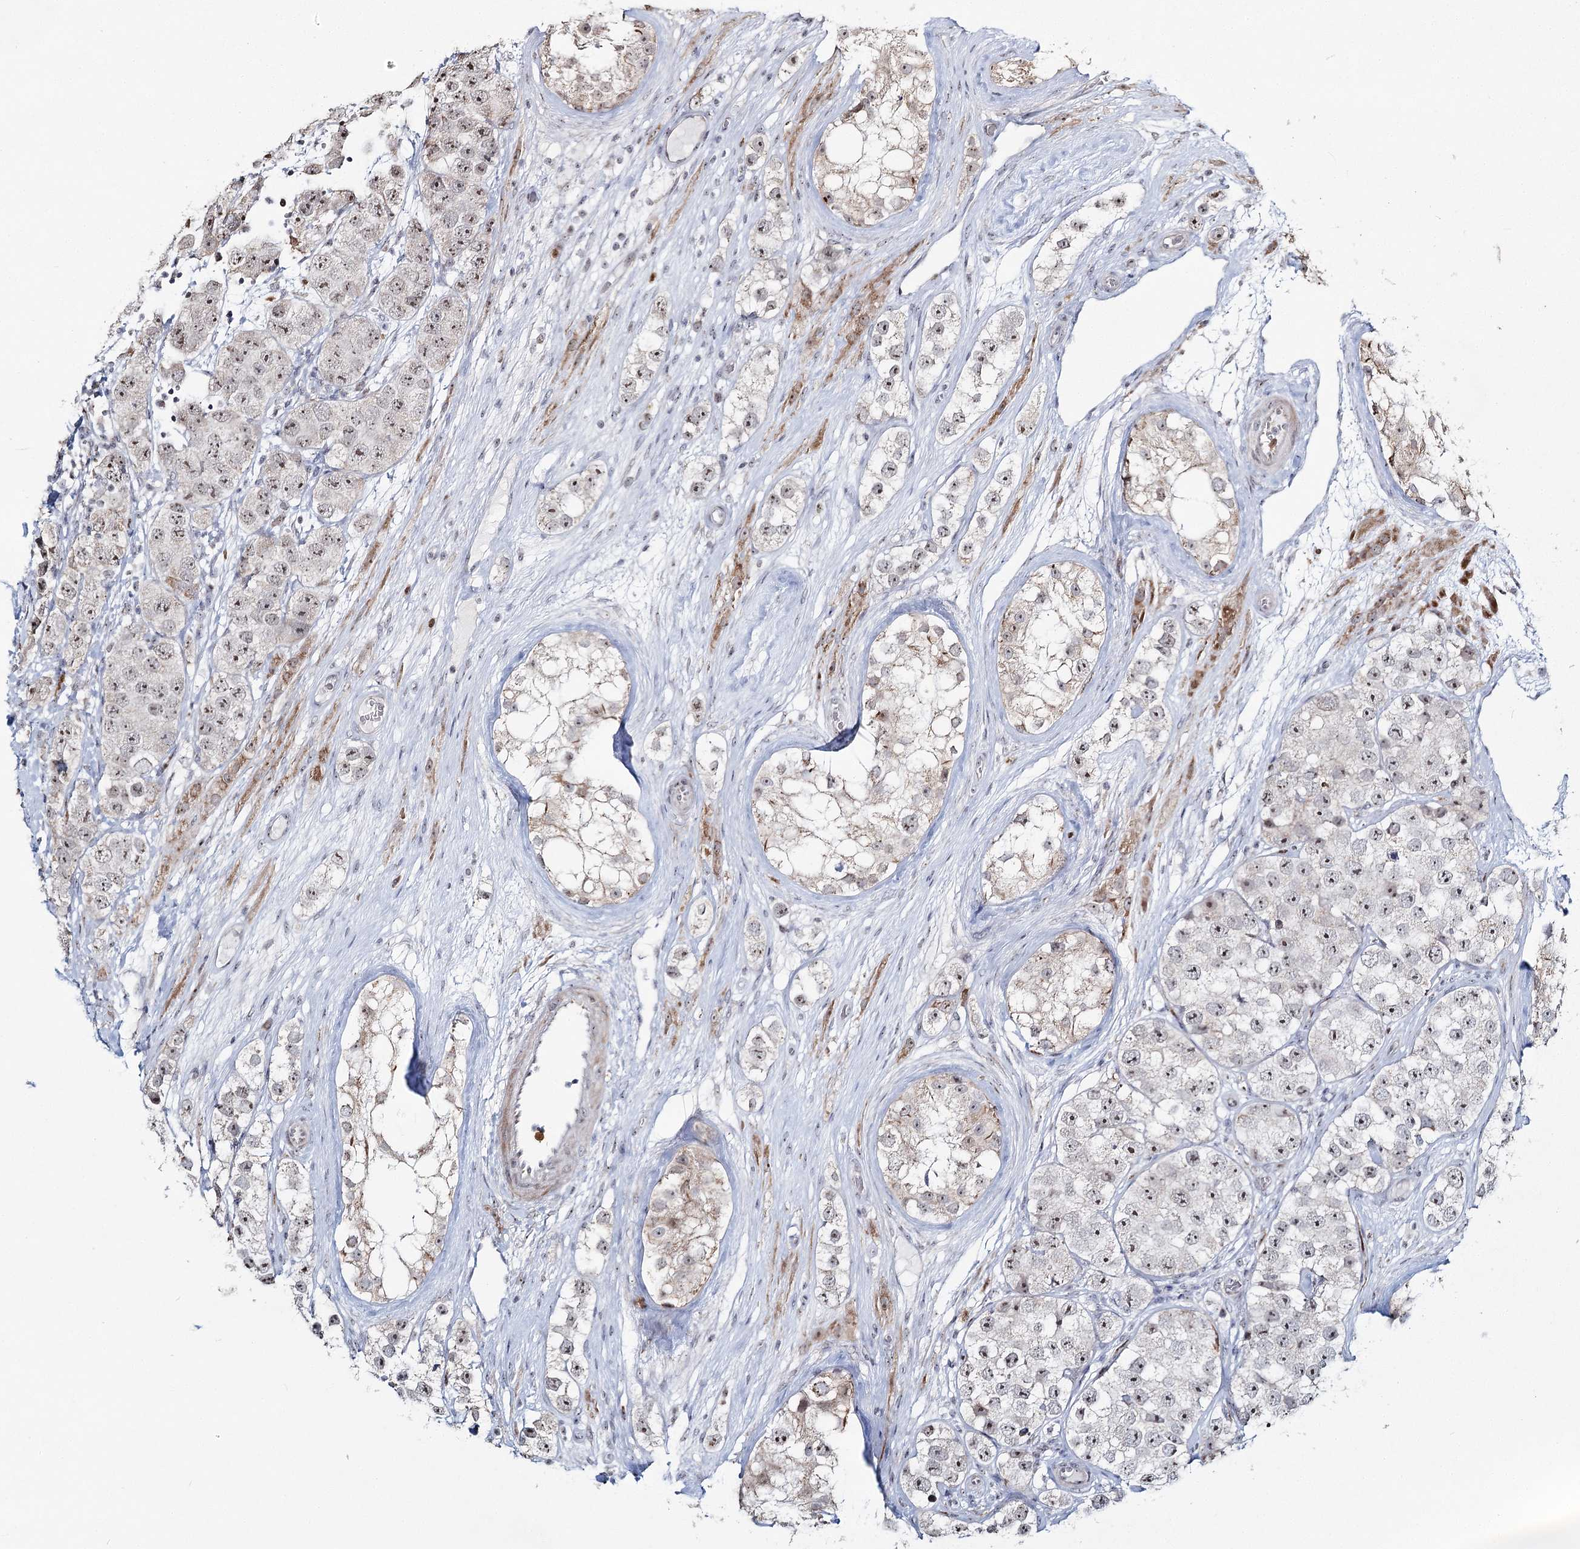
{"staining": {"intensity": "weak", "quantity": ">75%", "location": "nuclear"}, "tissue": "testis cancer", "cell_type": "Tumor cells", "image_type": "cancer", "snomed": [{"axis": "morphology", "description": "Seminoma, NOS"}, {"axis": "topography", "description": "Testis"}], "caption": "Weak nuclear positivity for a protein is identified in about >75% of tumor cells of testis cancer using immunohistochemistry (IHC).", "gene": "ATAD1", "patient": {"sex": "male", "age": 28}}